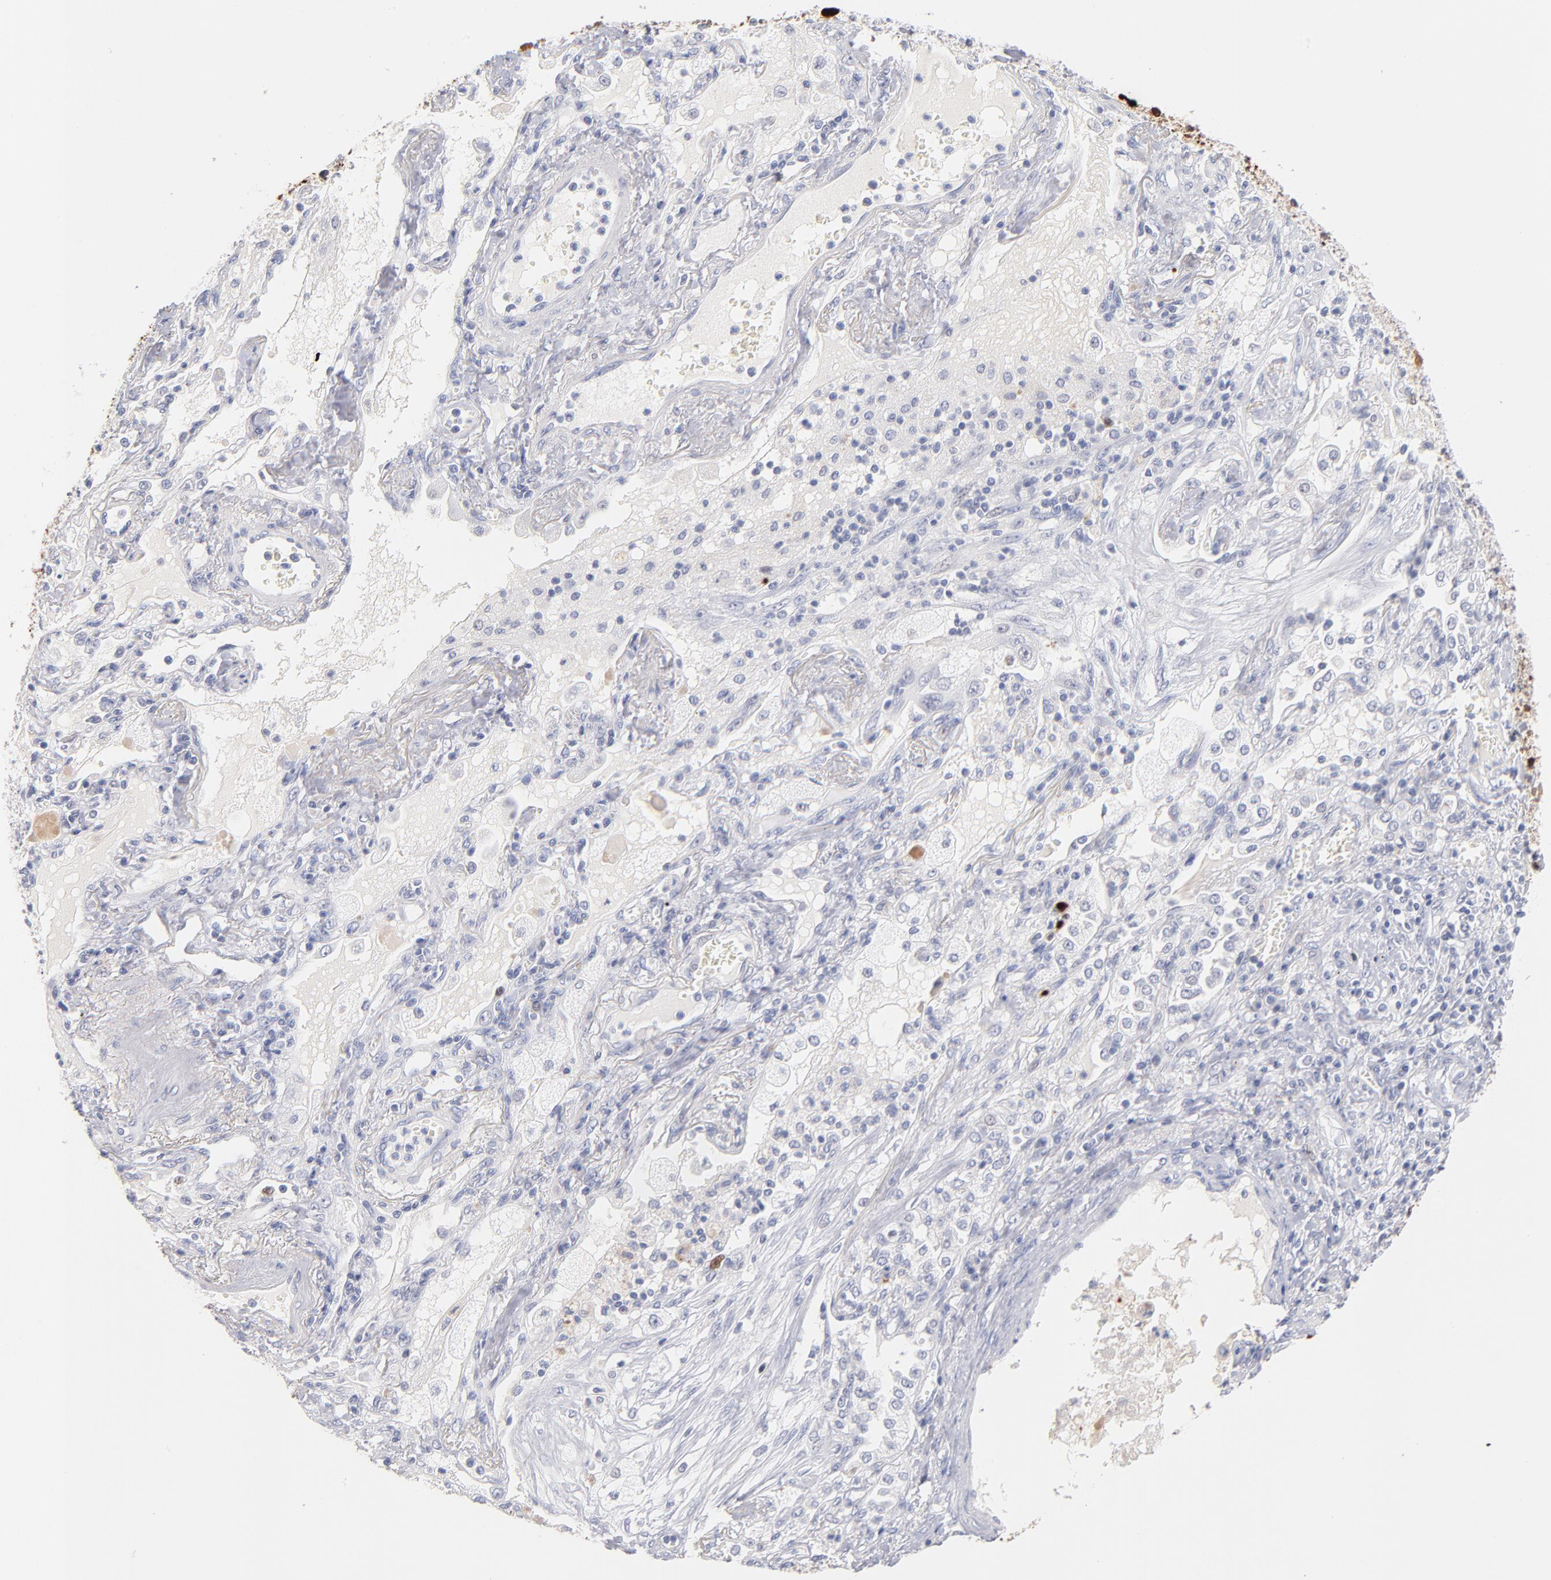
{"staining": {"intensity": "strong", "quantity": ">75%", "location": "nuclear"}, "tissue": "lung cancer", "cell_type": "Tumor cells", "image_type": "cancer", "snomed": [{"axis": "morphology", "description": "Squamous cell carcinoma, NOS"}, {"axis": "topography", "description": "Lung"}], "caption": "High-power microscopy captured an immunohistochemistry histopathology image of lung squamous cell carcinoma, revealing strong nuclear staining in approximately >75% of tumor cells. Using DAB (3,3'-diaminobenzidine) (brown) and hematoxylin (blue) stains, captured at high magnification using brightfield microscopy.", "gene": "PARP1", "patient": {"sex": "female", "age": 76}}